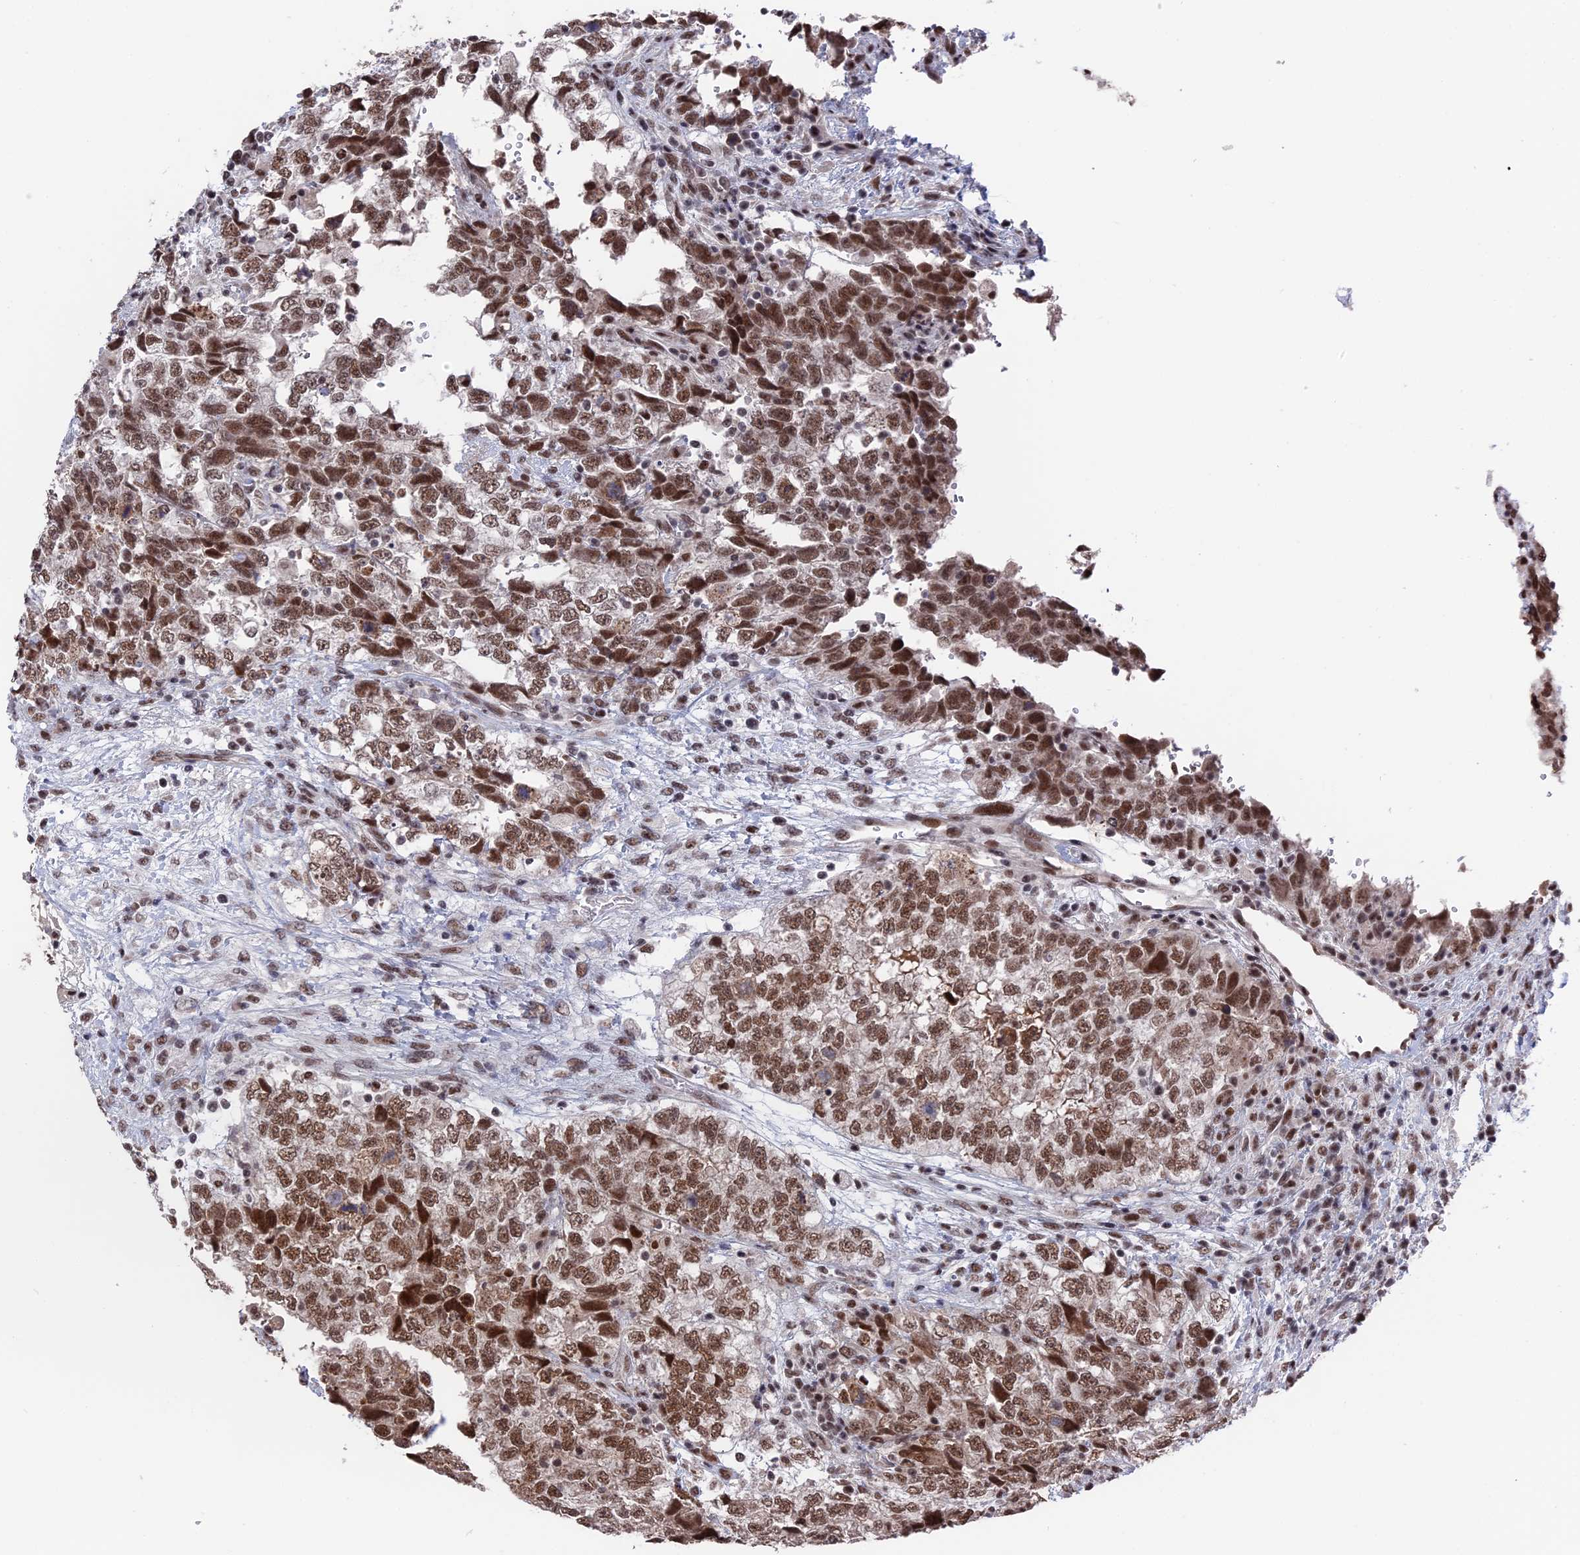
{"staining": {"intensity": "moderate", "quantity": ">75%", "location": "nuclear"}, "tissue": "testis cancer", "cell_type": "Tumor cells", "image_type": "cancer", "snomed": [{"axis": "morphology", "description": "Carcinoma, Embryonal, NOS"}, {"axis": "topography", "description": "Testis"}], "caption": "A high-resolution histopathology image shows immunohistochemistry staining of testis cancer (embryonal carcinoma), which exhibits moderate nuclear expression in about >75% of tumor cells.", "gene": "SF3A2", "patient": {"sex": "male", "age": 37}}